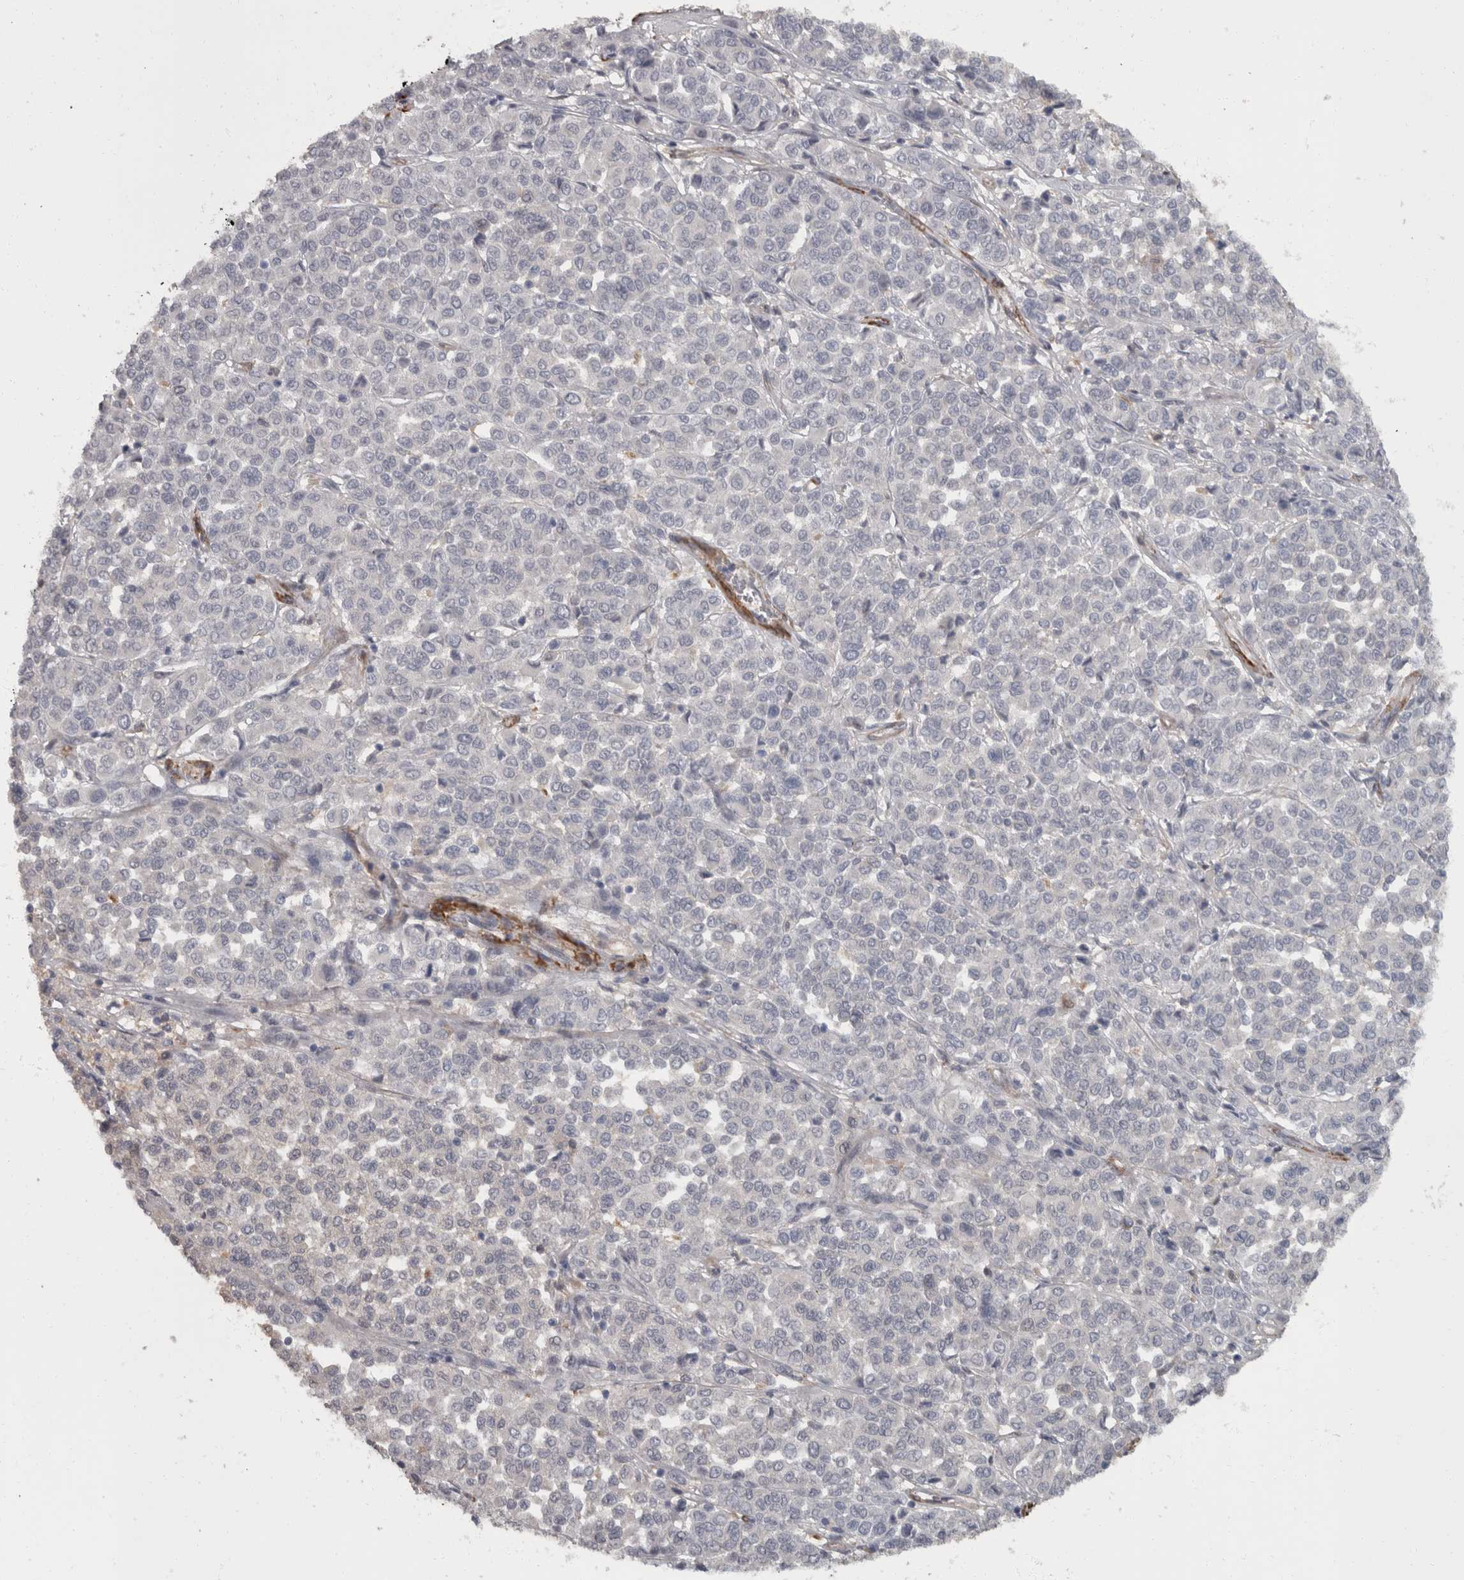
{"staining": {"intensity": "negative", "quantity": "none", "location": "none"}, "tissue": "melanoma", "cell_type": "Tumor cells", "image_type": "cancer", "snomed": [{"axis": "morphology", "description": "Malignant melanoma, Metastatic site"}, {"axis": "topography", "description": "Pancreas"}], "caption": "The photomicrograph exhibits no staining of tumor cells in melanoma.", "gene": "MASTL", "patient": {"sex": "female", "age": 30}}